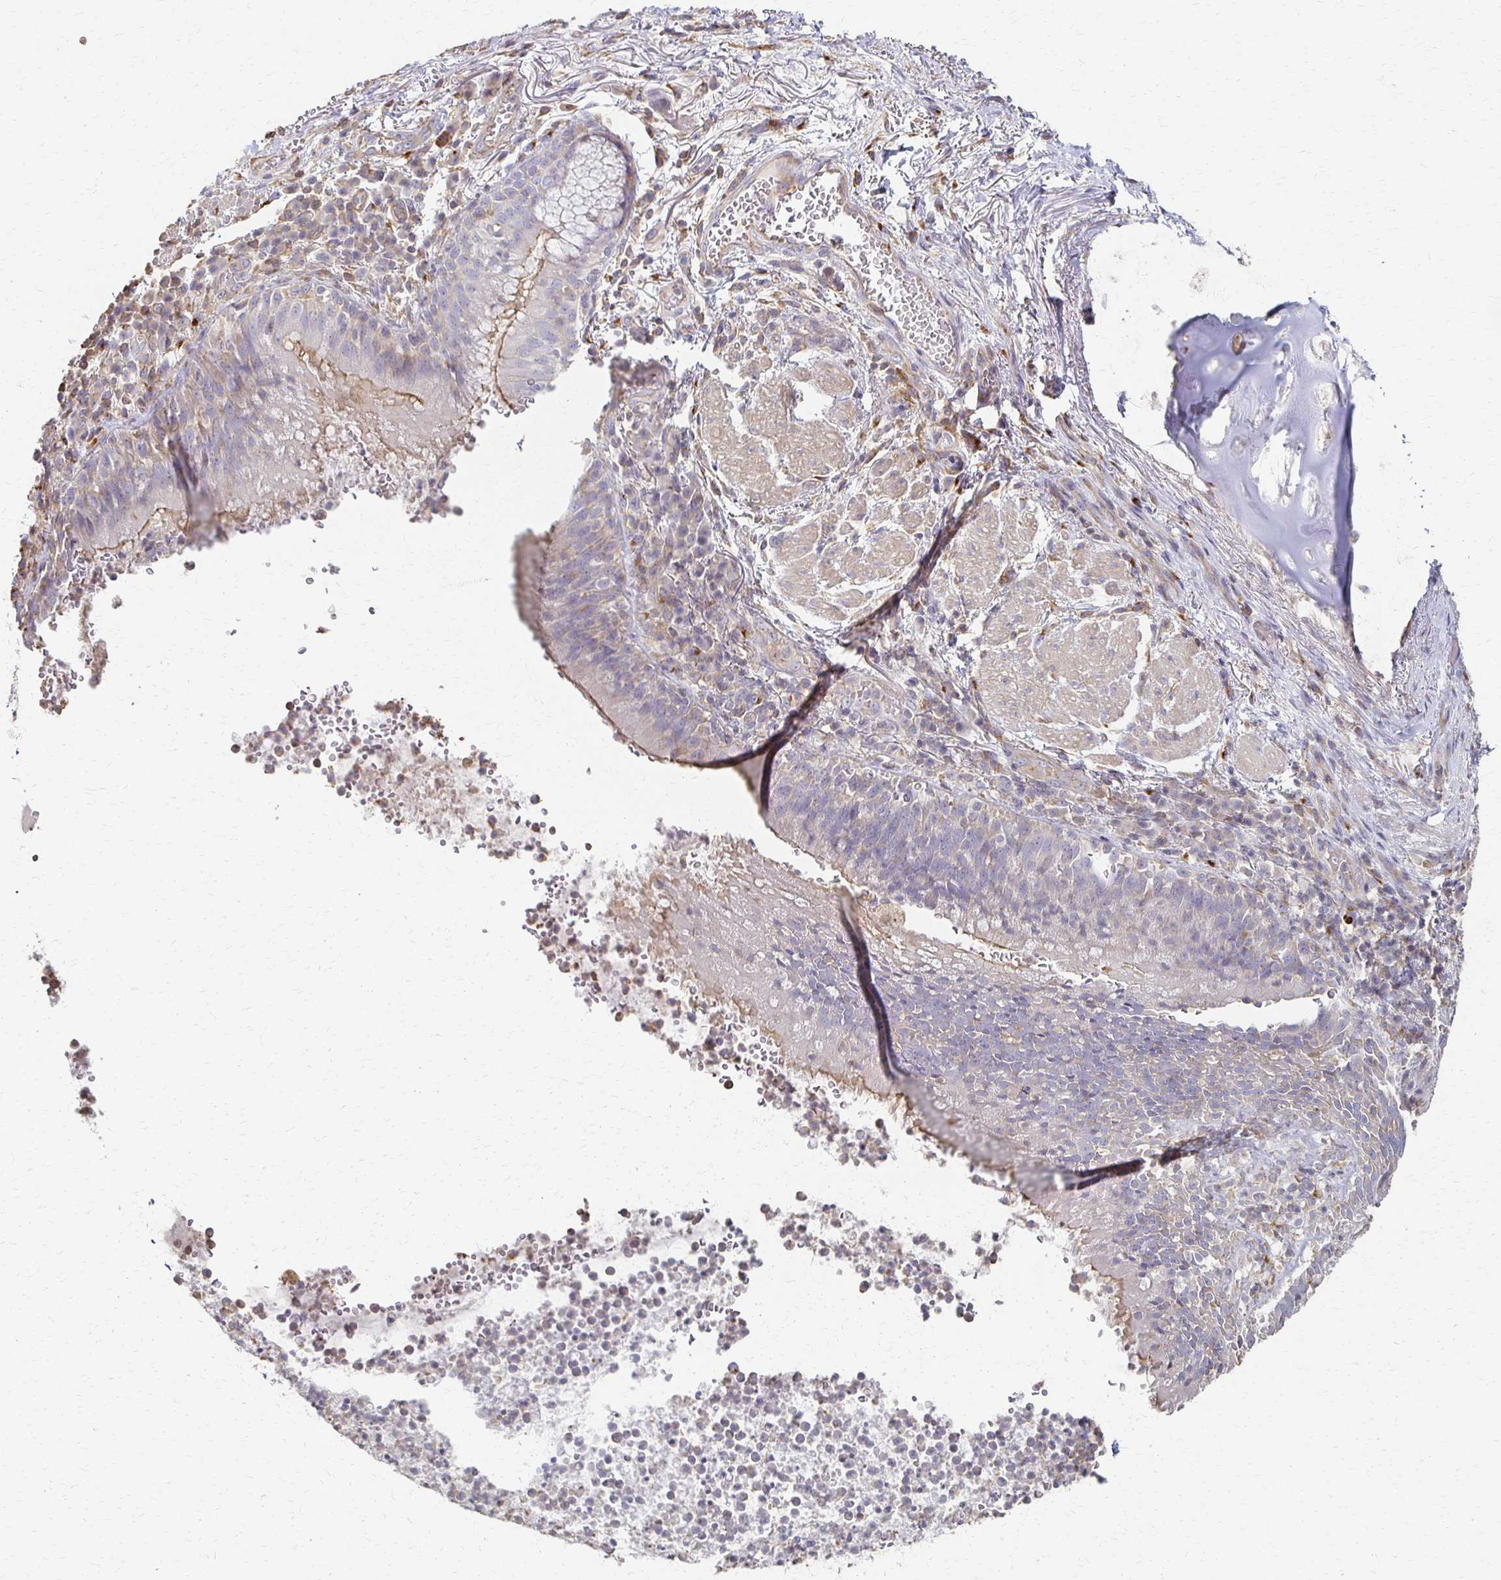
{"staining": {"intensity": "weak", "quantity": "<25%", "location": "cytoplasmic/membranous"}, "tissue": "bronchus", "cell_type": "Respiratory epithelial cells", "image_type": "normal", "snomed": [{"axis": "morphology", "description": "Normal tissue, NOS"}, {"axis": "topography", "description": "Lymph node"}, {"axis": "topography", "description": "Bronchus"}], "caption": "Immunohistochemical staining of benign human bronchus shows no significant expression in respiratory epithelial cells. (DAB IHC, high magnification).", "gene": "C1QTNF7", "patient": {"sex": "male", "age": 56}}